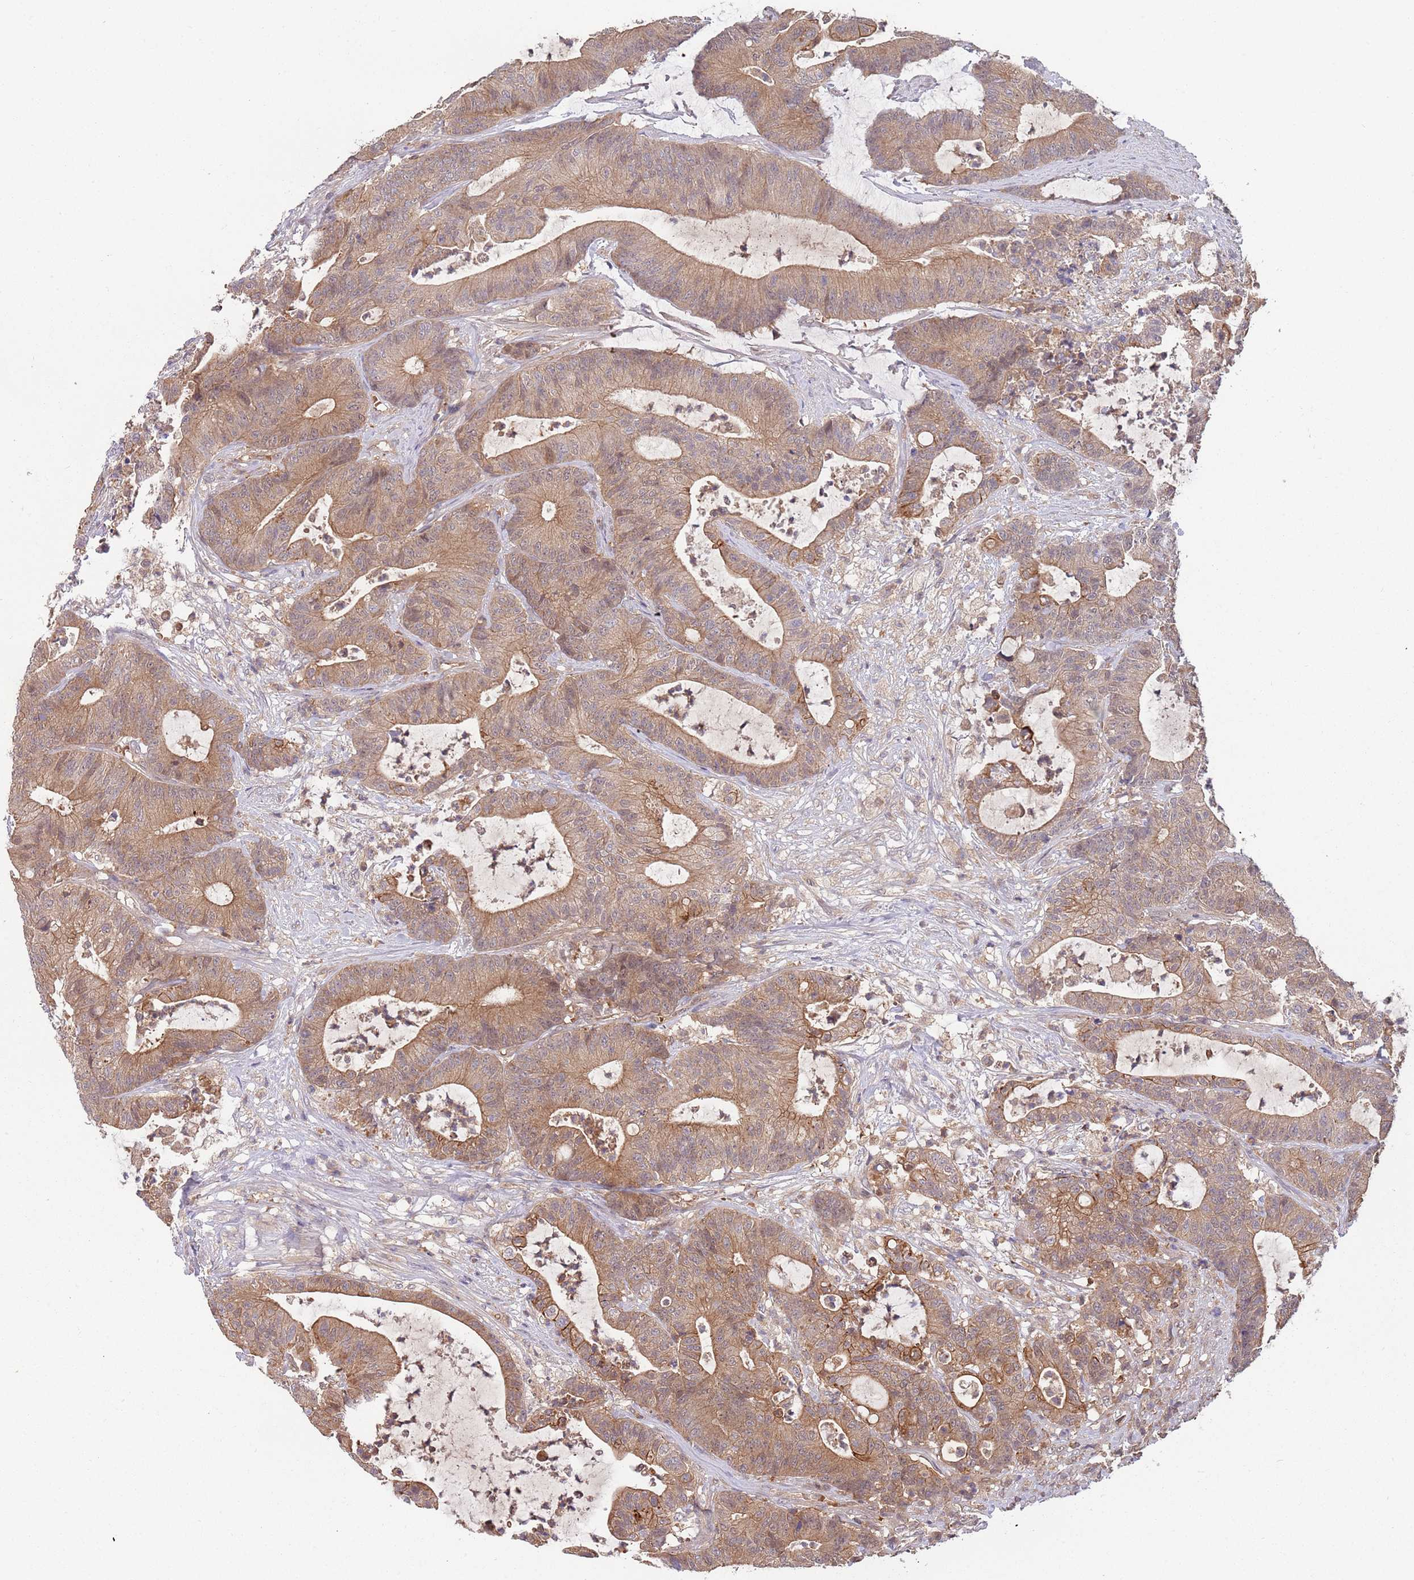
{"staining": {"intensity": "moderate", "quantity": ">75%", "location": "cytoplasmic/membranous"}, "tissue": "colorectal cancer", "cell_type": "Tumor cells", "image_type": "cancer", "snomed": [{"axis": "morphology", "description": "Adenocarcinoma, NOS"}, {"axis": "topography", "description": "Colon"}], "caption": "Protein staining shows moderate cytoplasmic/membranous expression in approximately >75% of tumor cells in colorectal cancer (adenocarcinoma). Nuclei are stained in blue.", "gene": "GSDMD", "patient": {"sex": "female", "age": 84}}